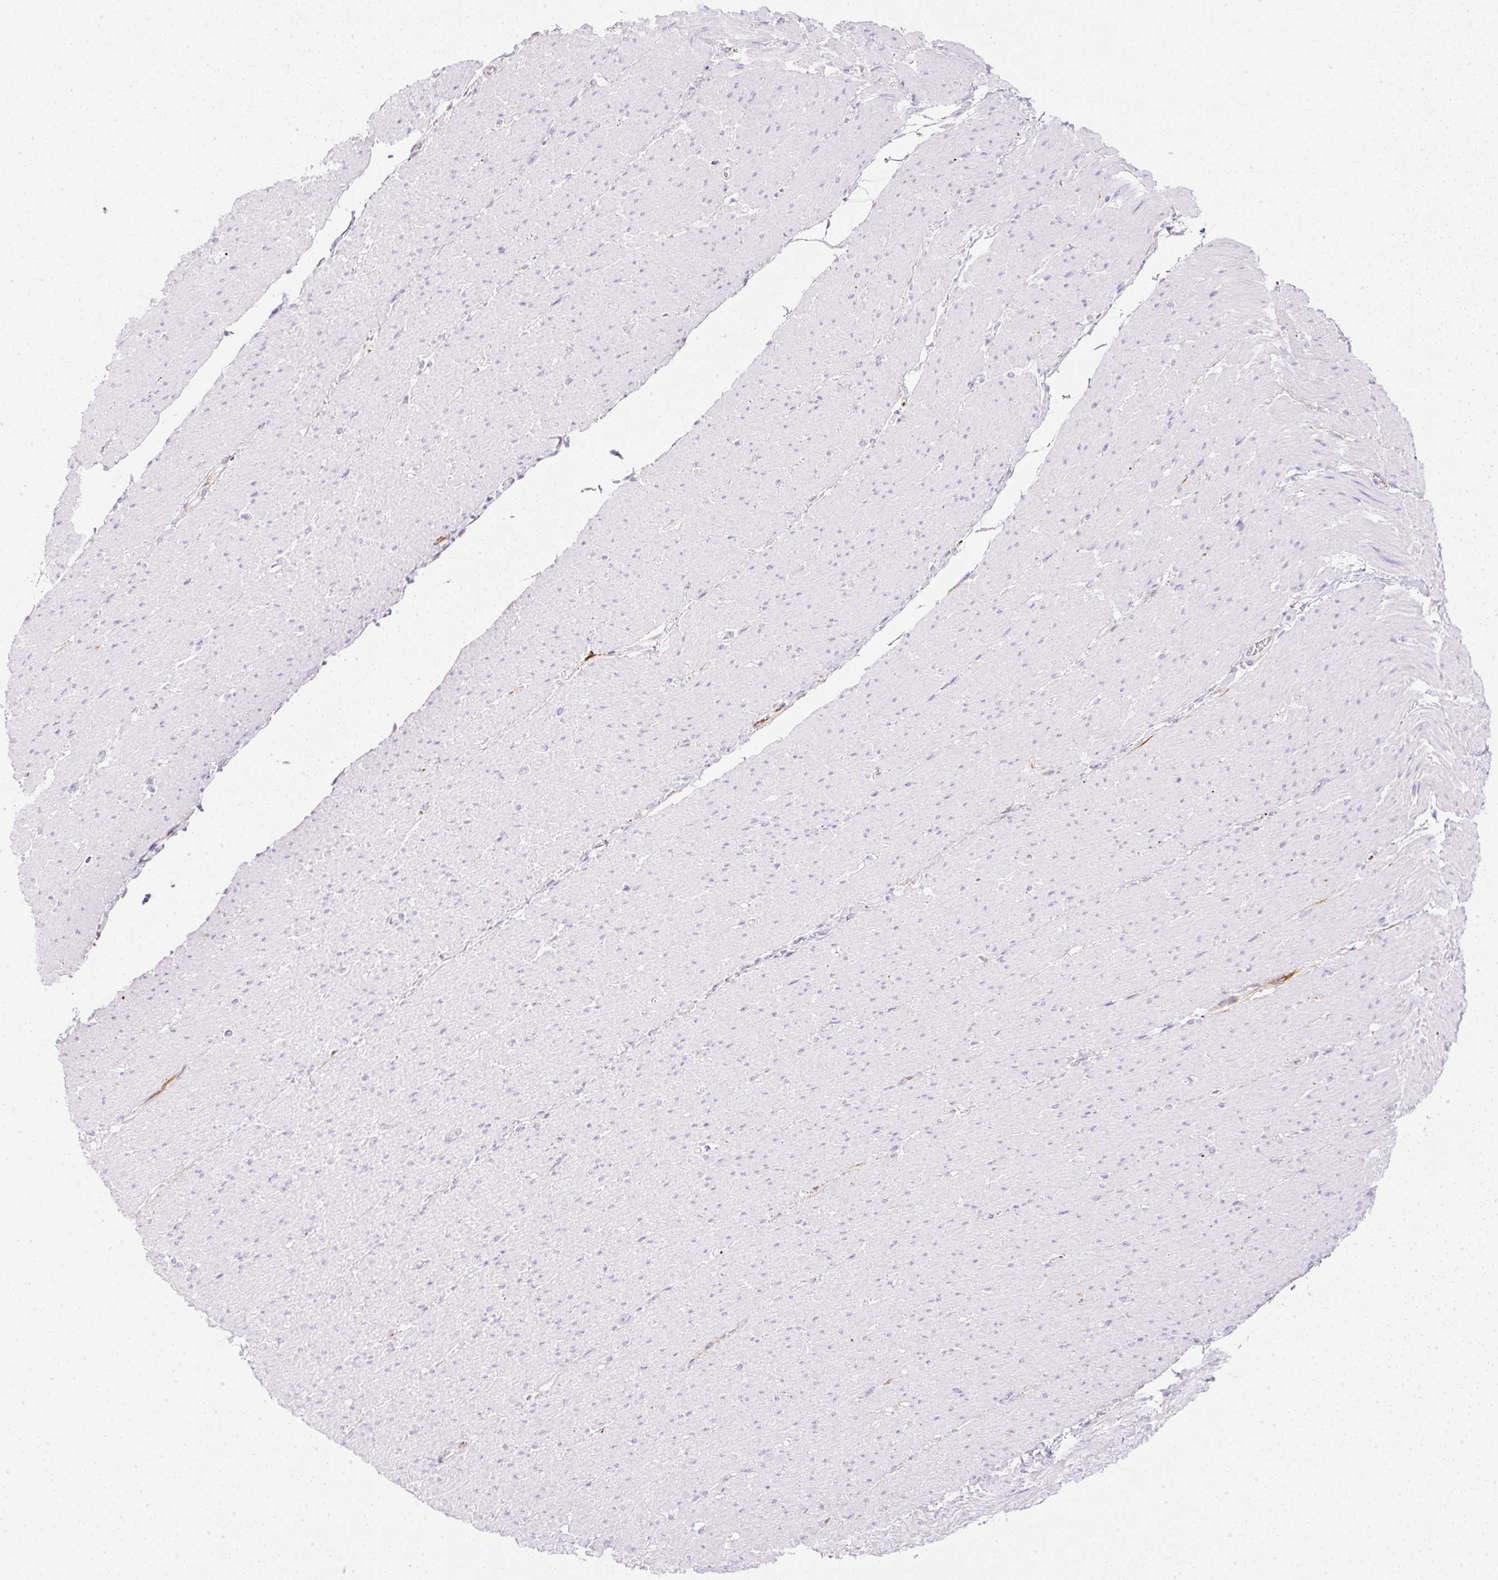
{"staining": {"intensity": "negative", "quantity": "none", "location": "none"}, "tissue": "smooth muscle", "cell_type": "Smooth muscle cells", "image_type": "normal", "snomed": [{"axis": "morphology", "description": "Normal tissue, NOS"}, {"axis": "topography", "description": "Smooth muscle"}, {"axis": "topography", "description": "Rectum"}], "caption": "The micrograph shows no significant expression in smooth muscle cells of smooth muscle.", "gene": "ZNF689", "patient": {"sex": "male", "age": 53}}